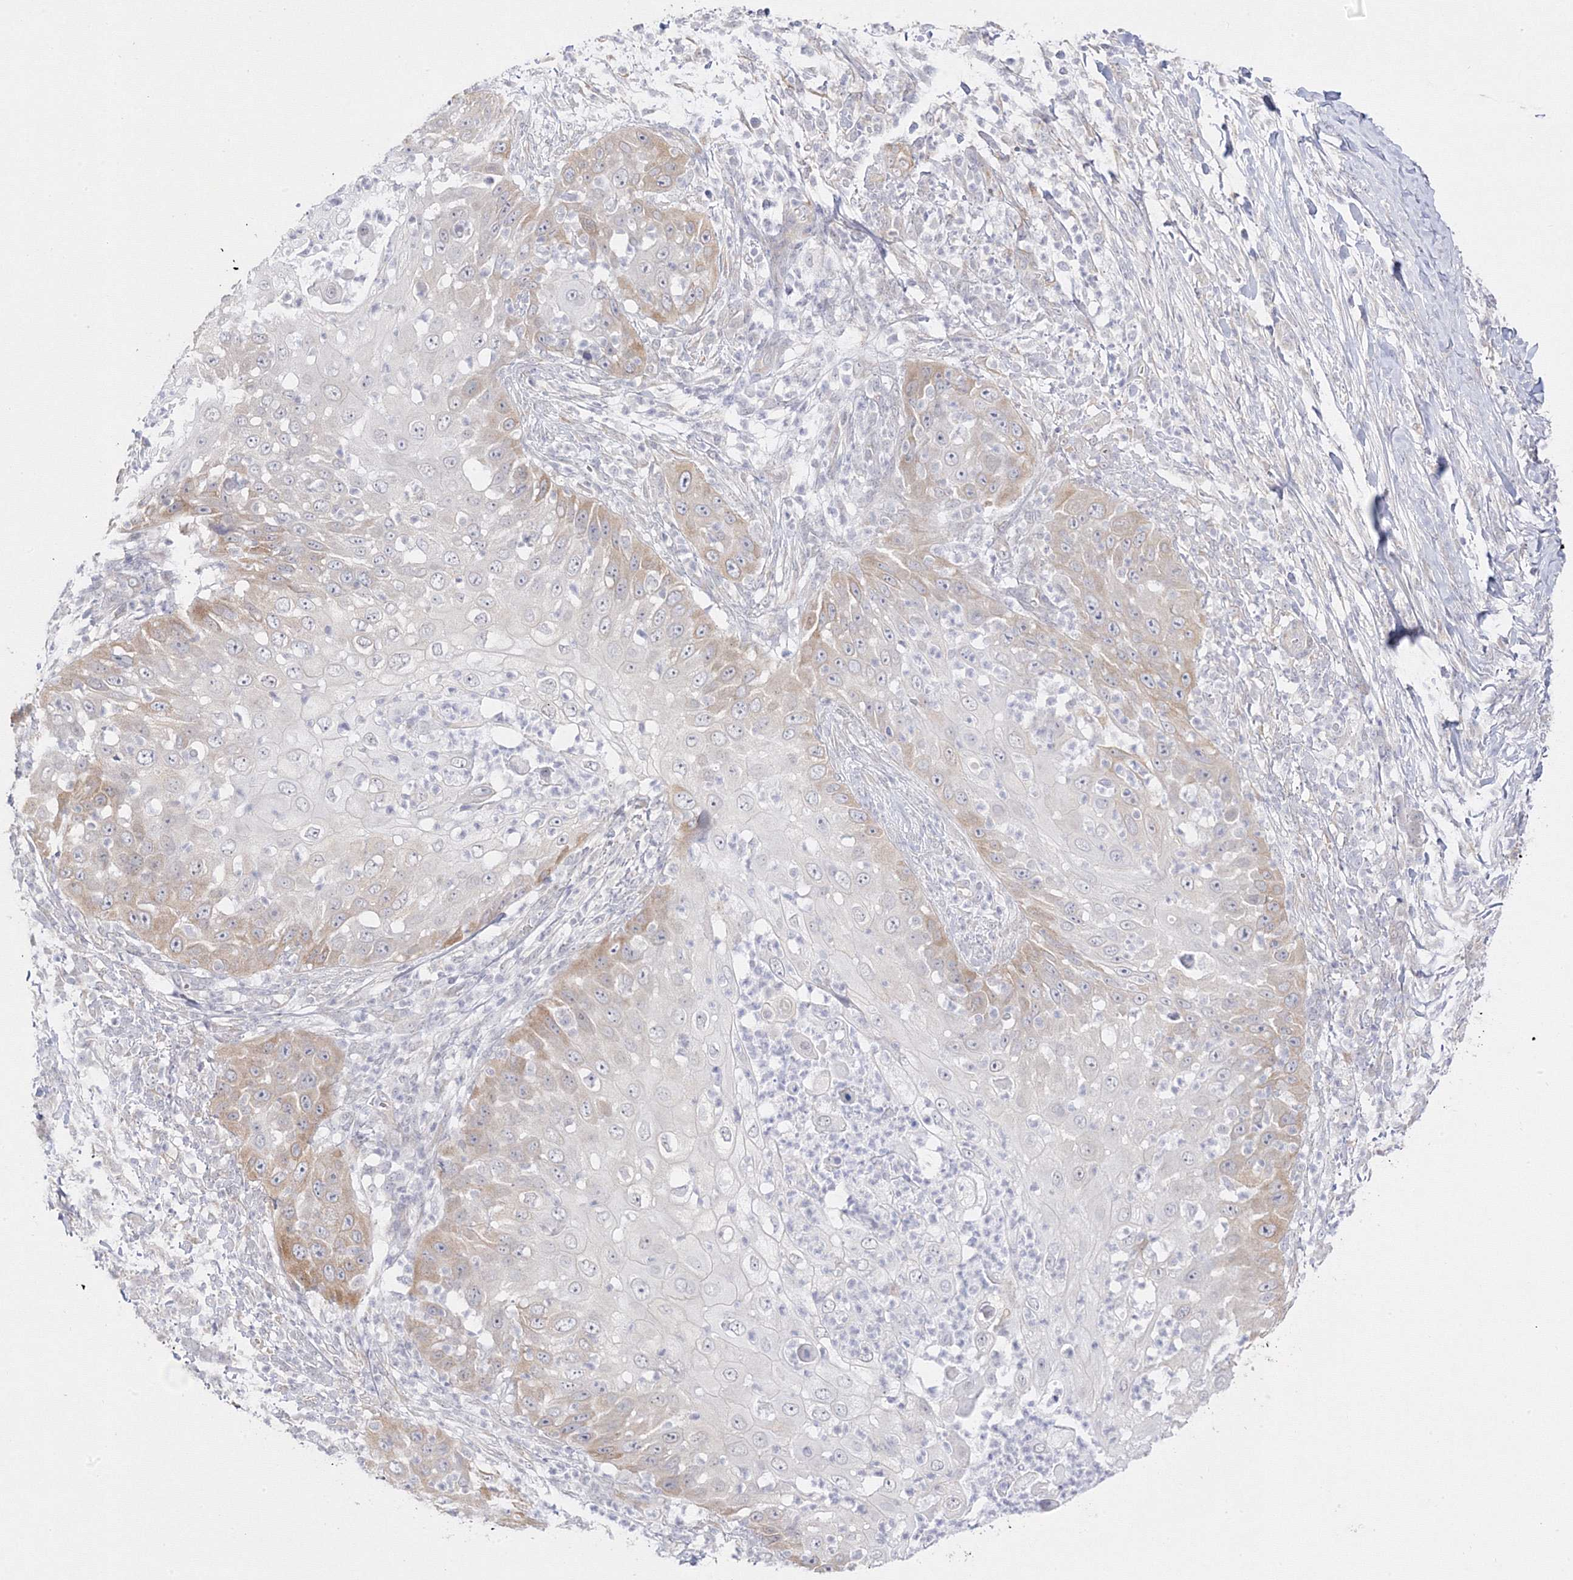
{"staining": {"intensity": "weak", "quantity": "<25%", "location": "cytoplasmic/membranous"}, "tissue": "skin cancer", "cell_type": "Tumor cells", "image_type": "cancer", "snomed": [{"axis": "morphology", "description": "Squamous cell carcinoma, NOS"}, {"axis": "topography", "description": "Skin"}], "caption": "IHC micrograph of skin cancer (squamous cell carcinoma) stained for a protein (brown), which reveals no positivity in tumor cells. (IHC, brightfield microscopy, high magnification).", "gene": "C2CD2", "patient": {"sex": "female", "age": 44}}